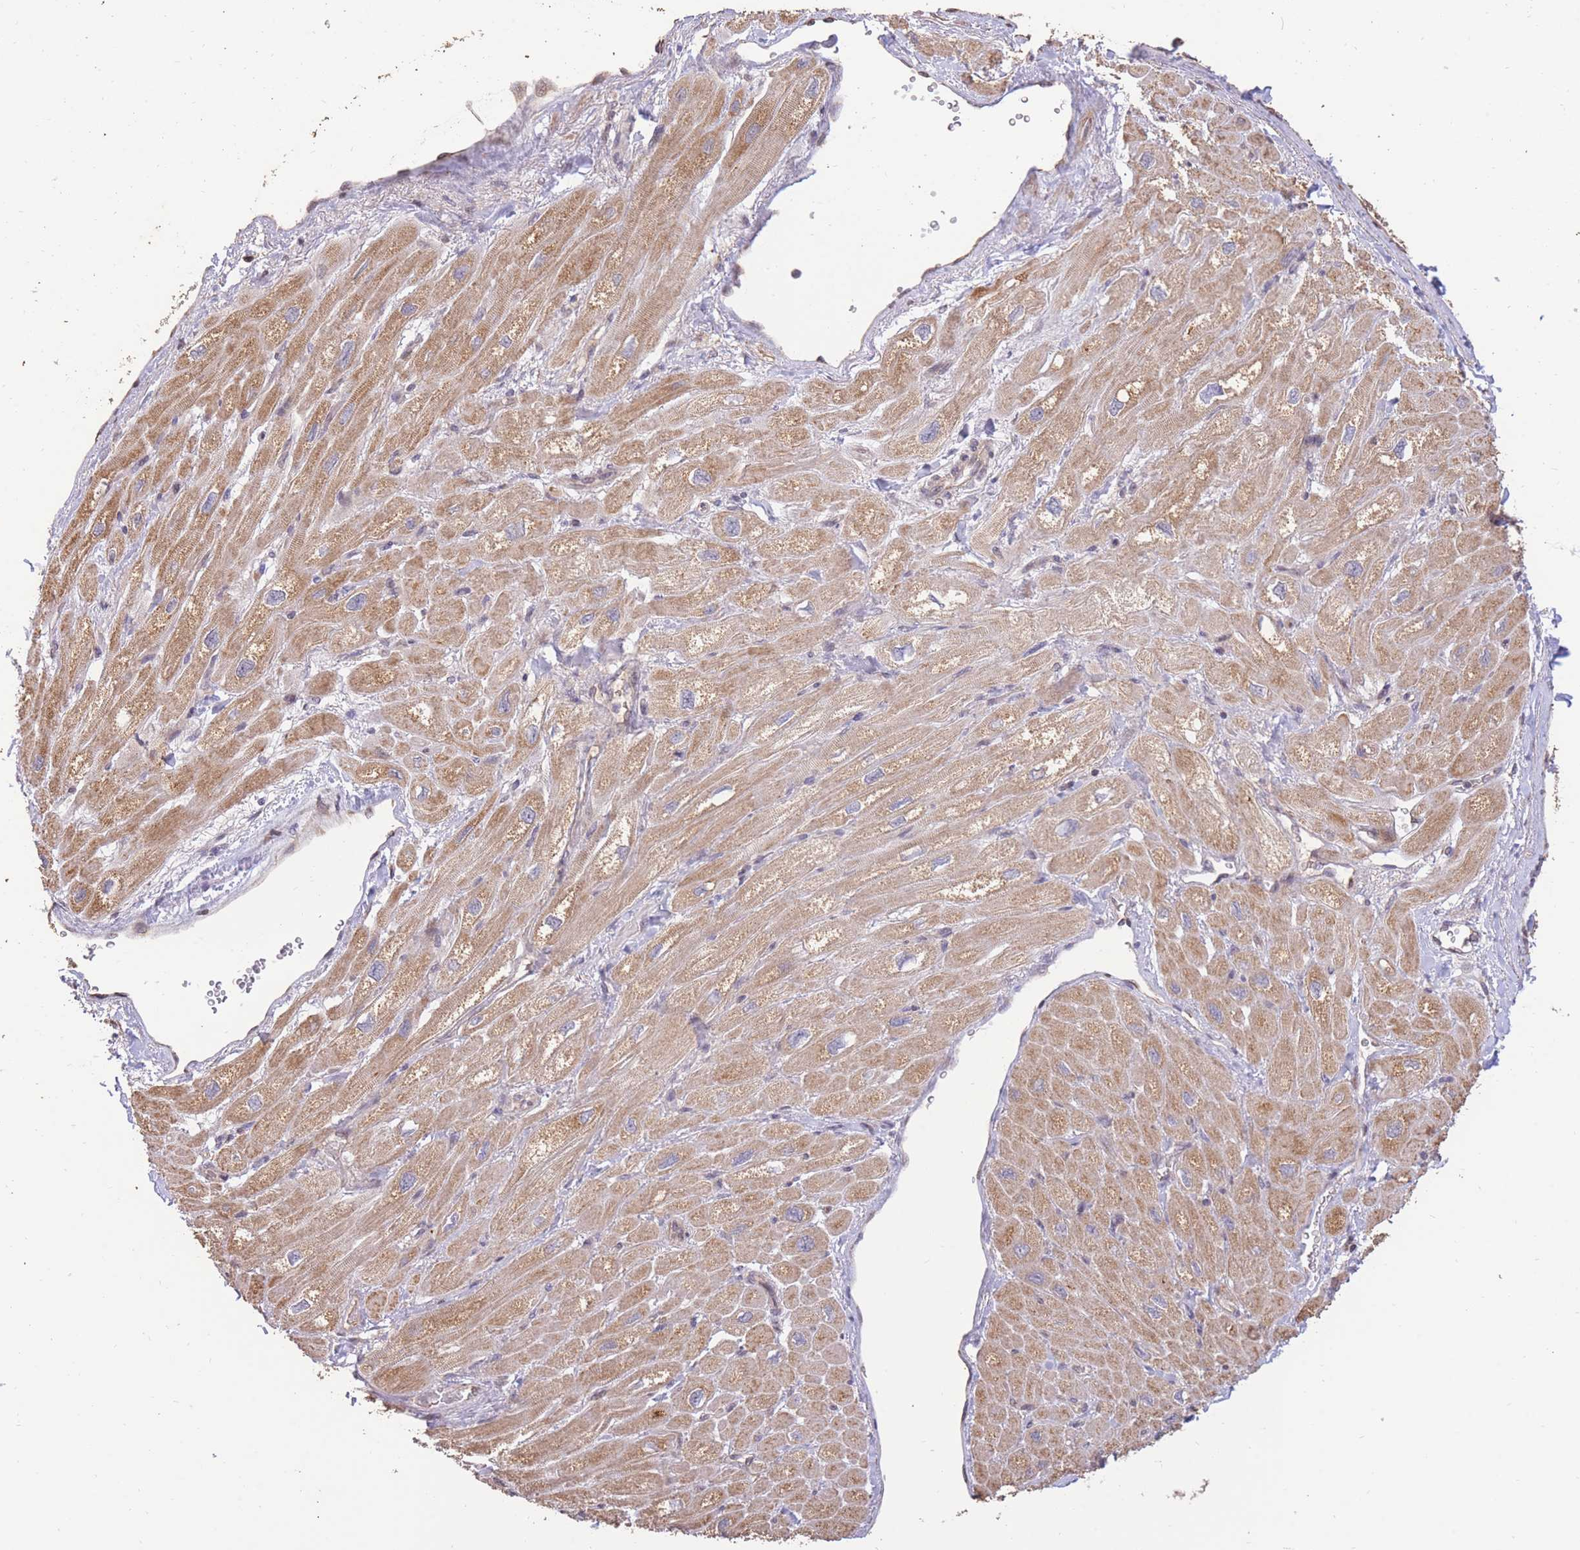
{"staining": {"intensity": "moderate", "quantity": "25%-75%", "location": "cytoplasmic/membranous"}, "tissue": "heart muscle", "cell_type": "Cardiomyocytes", "image_type": "normal", "snomed": [{"axis": "morphology", "description": "Normal tissue, NOS"}, {"axis": "topography", "description": "Heart"}], "caption": "Heart muscle stained with DAB (3,3'-diaminobenzidine) immunohistochemistry (IHC) displays medium levels of moderate cytoplasmic/membranous staining in approximately 25%-75% of cardiomyocytes. (DAB (3,3'-diaminobenzidine) IHC, brown staining for protein, blue staining for nuclei).", "gene": "RGS14", "patient": {"sex": "male", "age": 65}}